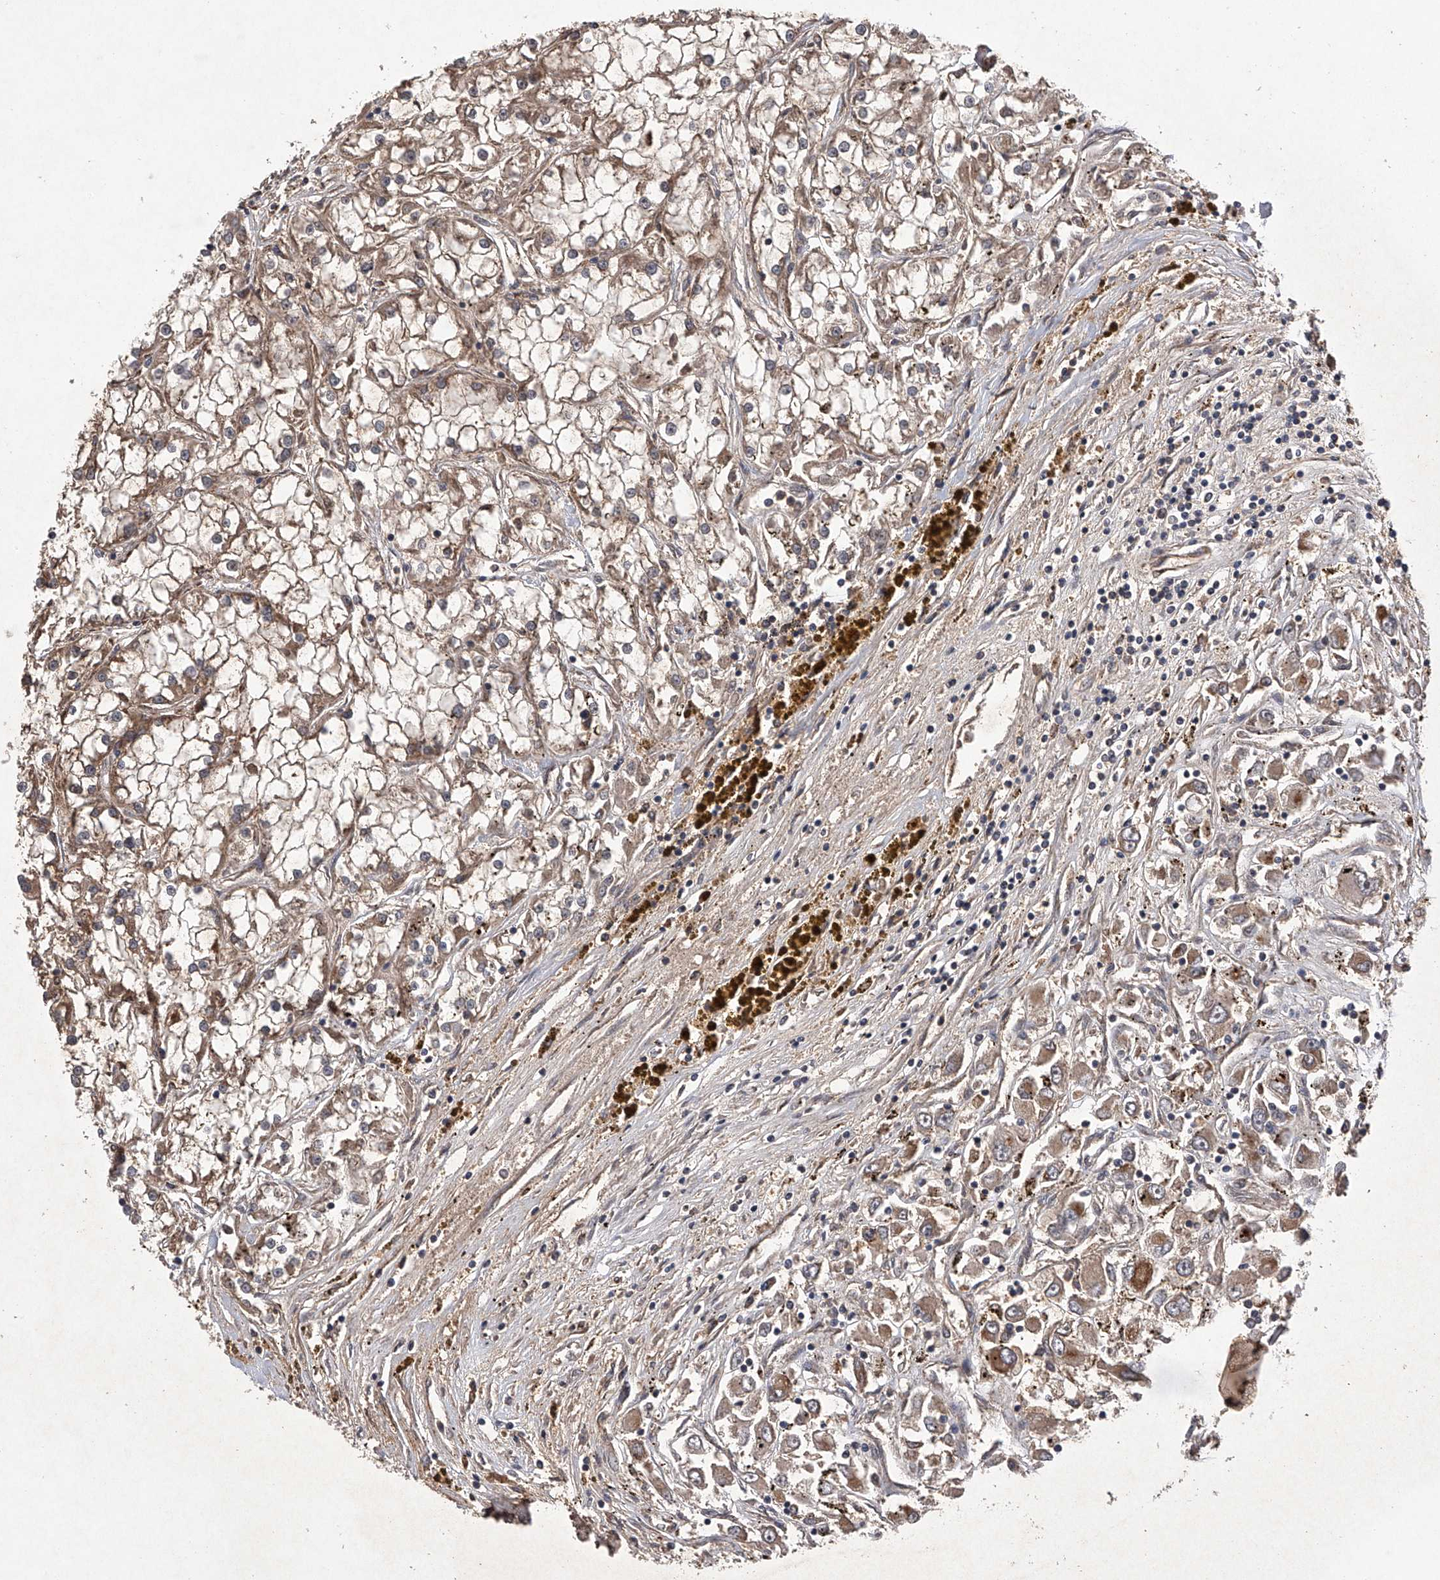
{"staining": {"intensity": "moderate", "quantity": ">75%", "location": "cytoplasmic/membranous"}, "tissue": "renal cancer", "cell_type": "Tumor cells", "image_type": "cancer", "snomed": [{"axis": "morphology", "description": "Adenocarcinoma, NOS"}, {"axis": "topography", "description": "Kidney"}], "caption": "This photomicrograph demonstrates IHC staining of renal cancer, with medium moderate cytoplasmic/membranous expression in approximately >75% of tumor cells.", "gene": "MAP3K11", "patient": {"sex": "female", "age": 52}}